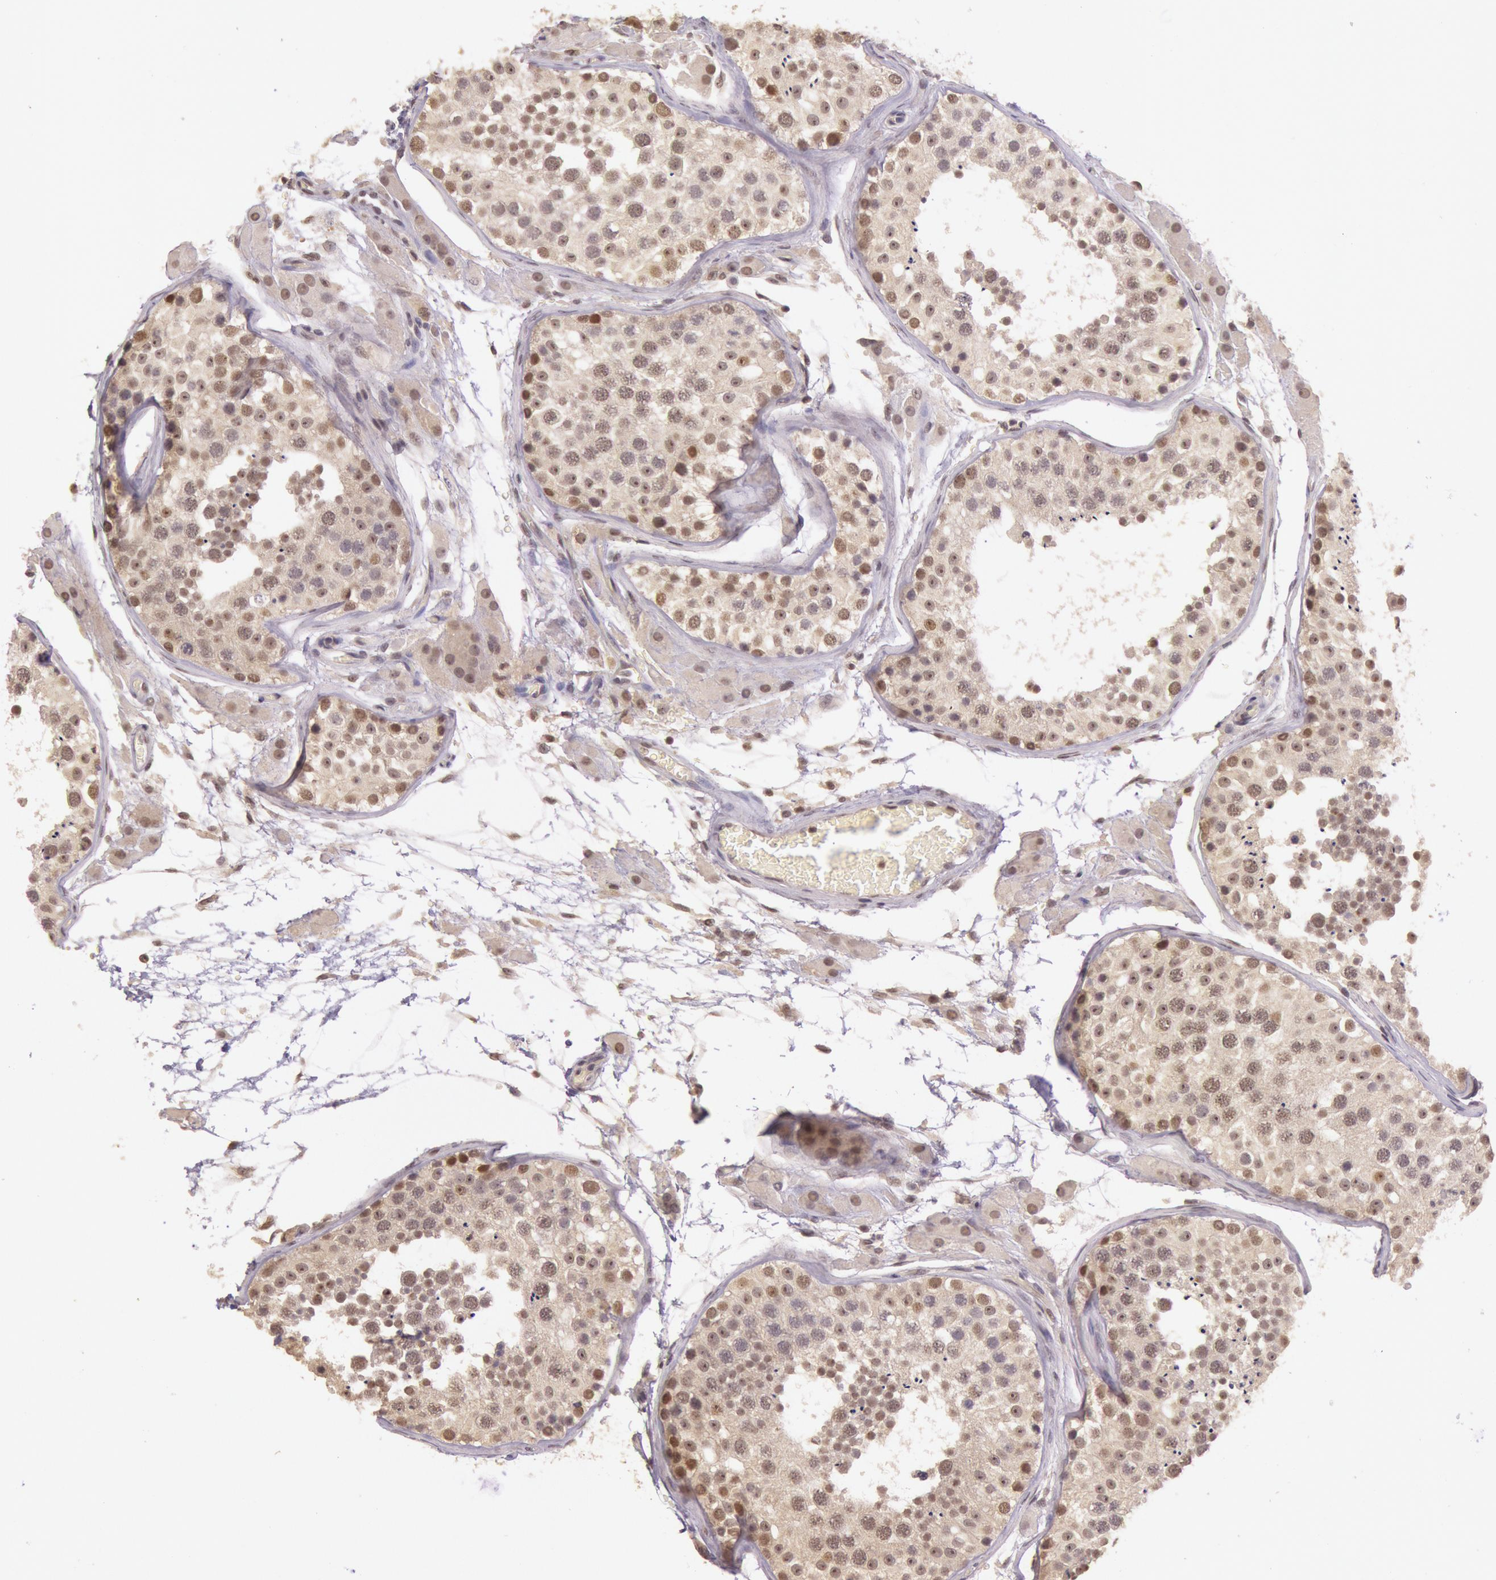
{"staining": {"intensity": "moderate", "quantity": ">75%", "location": "nuclear"}, "tissue": "testis", "cell_type": "Cells in seminiferous ducts", "image_type": "normal", "snomed": [{"axis": "morphology", "description": "Normal tissue, NOS"}, {"axis": "topography", "description": "Testis"}], "caption": "High-power microscopy captured an immunohistochemistry photomicrograph of unremarkable testis, revealing moderate nuclear staining in about >75% of cells in seminiferous ducts.", "gene": "RTL10", "patient": {"sex": "male", "age": 26}}